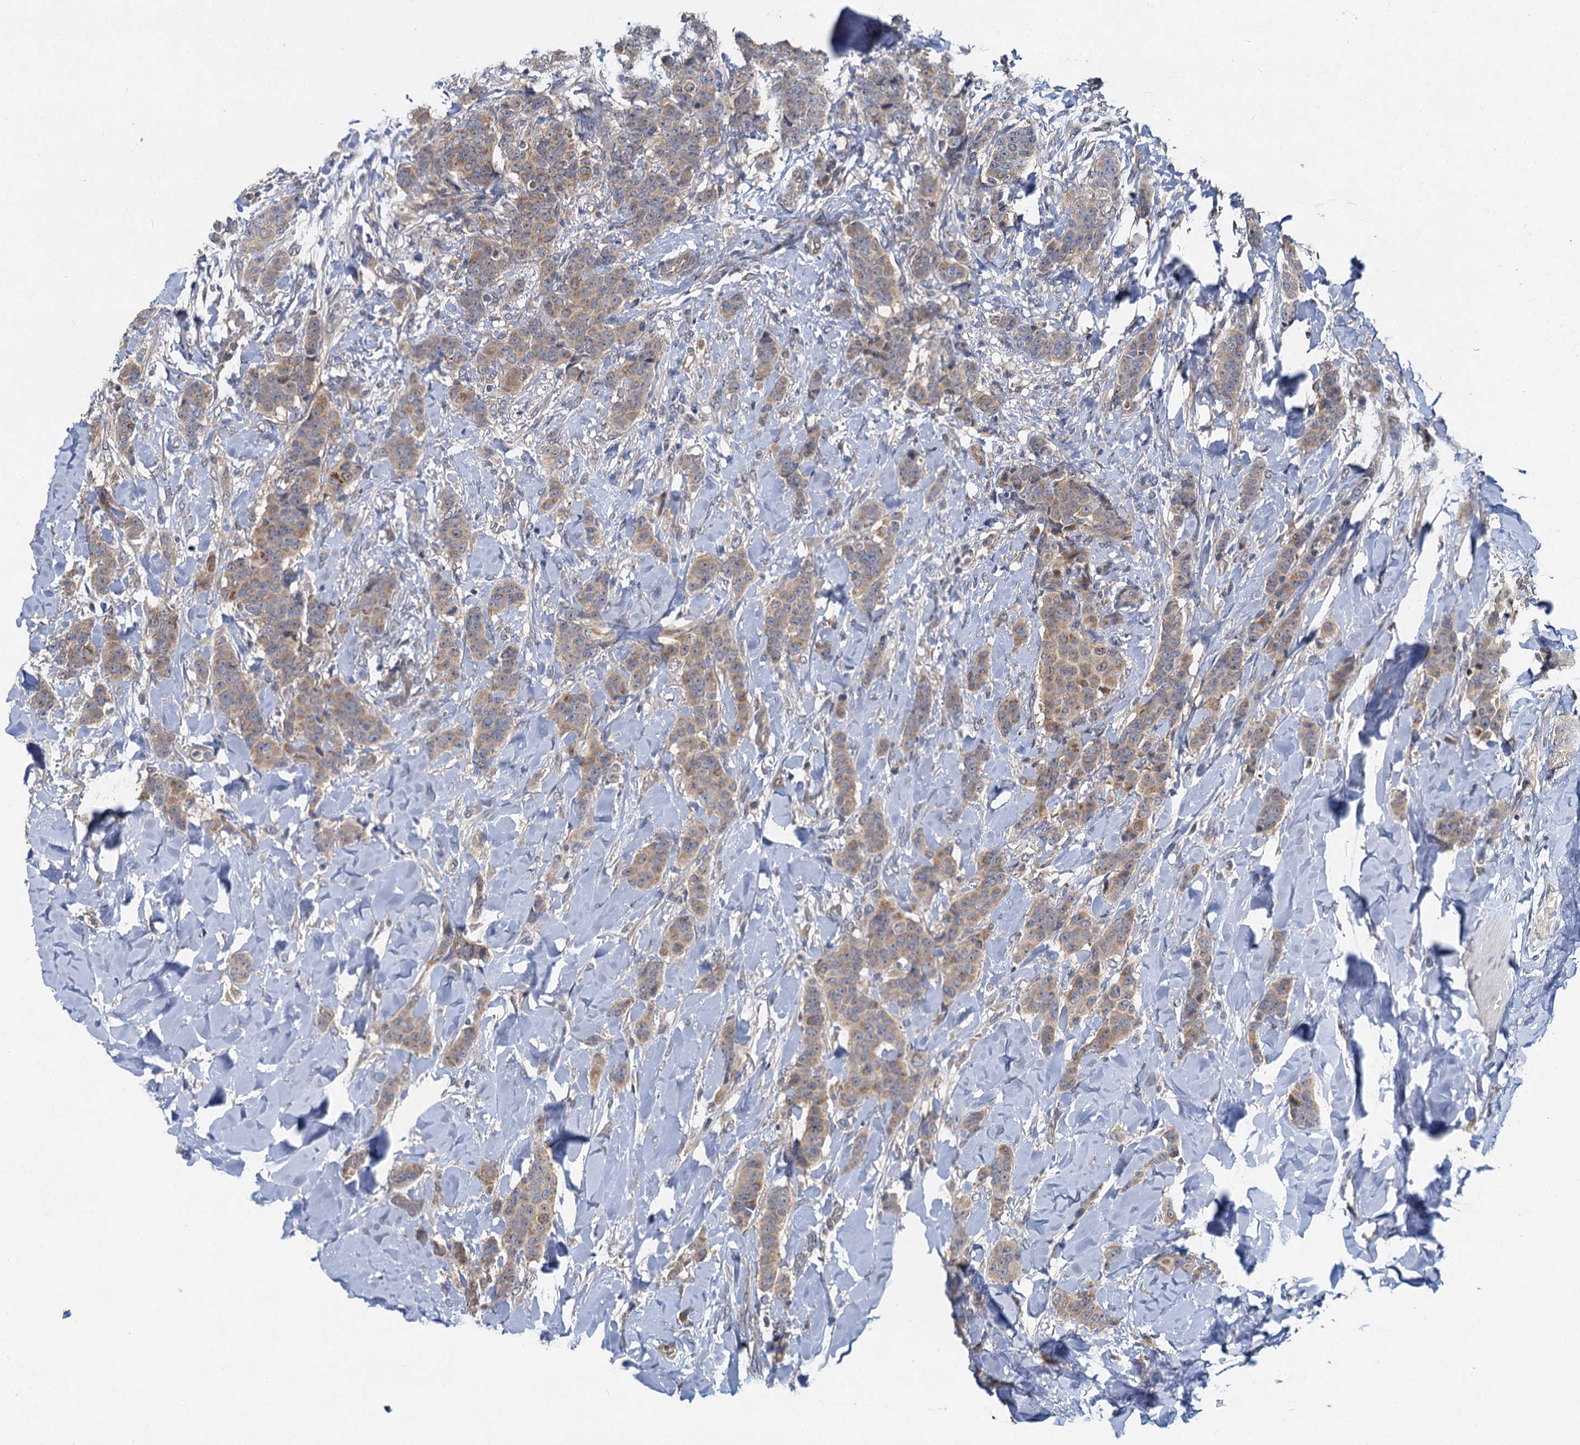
{"staining": {"intensity": "moderate", "quantity": ">75%", "location": "cytoplasmic/membranous"}, "tissue": "breast cancer", "cell_type": "Tumor cells", "image_type": "cancer", "snomed": [{"axis": "morphology", "description": "Duct carcinoma"}, {"axis": "topography", "description": "Breast"}], "caption": "A high-resolution histopathology image shows IHC staining of breast cancer (infiltrating ductal carcinoma), which shows moderate cytoplasmic/membranous staining in about >75% of tumor cells.", "gene": "ZNF324", "patient": {"sex": "female", "age": 40}}